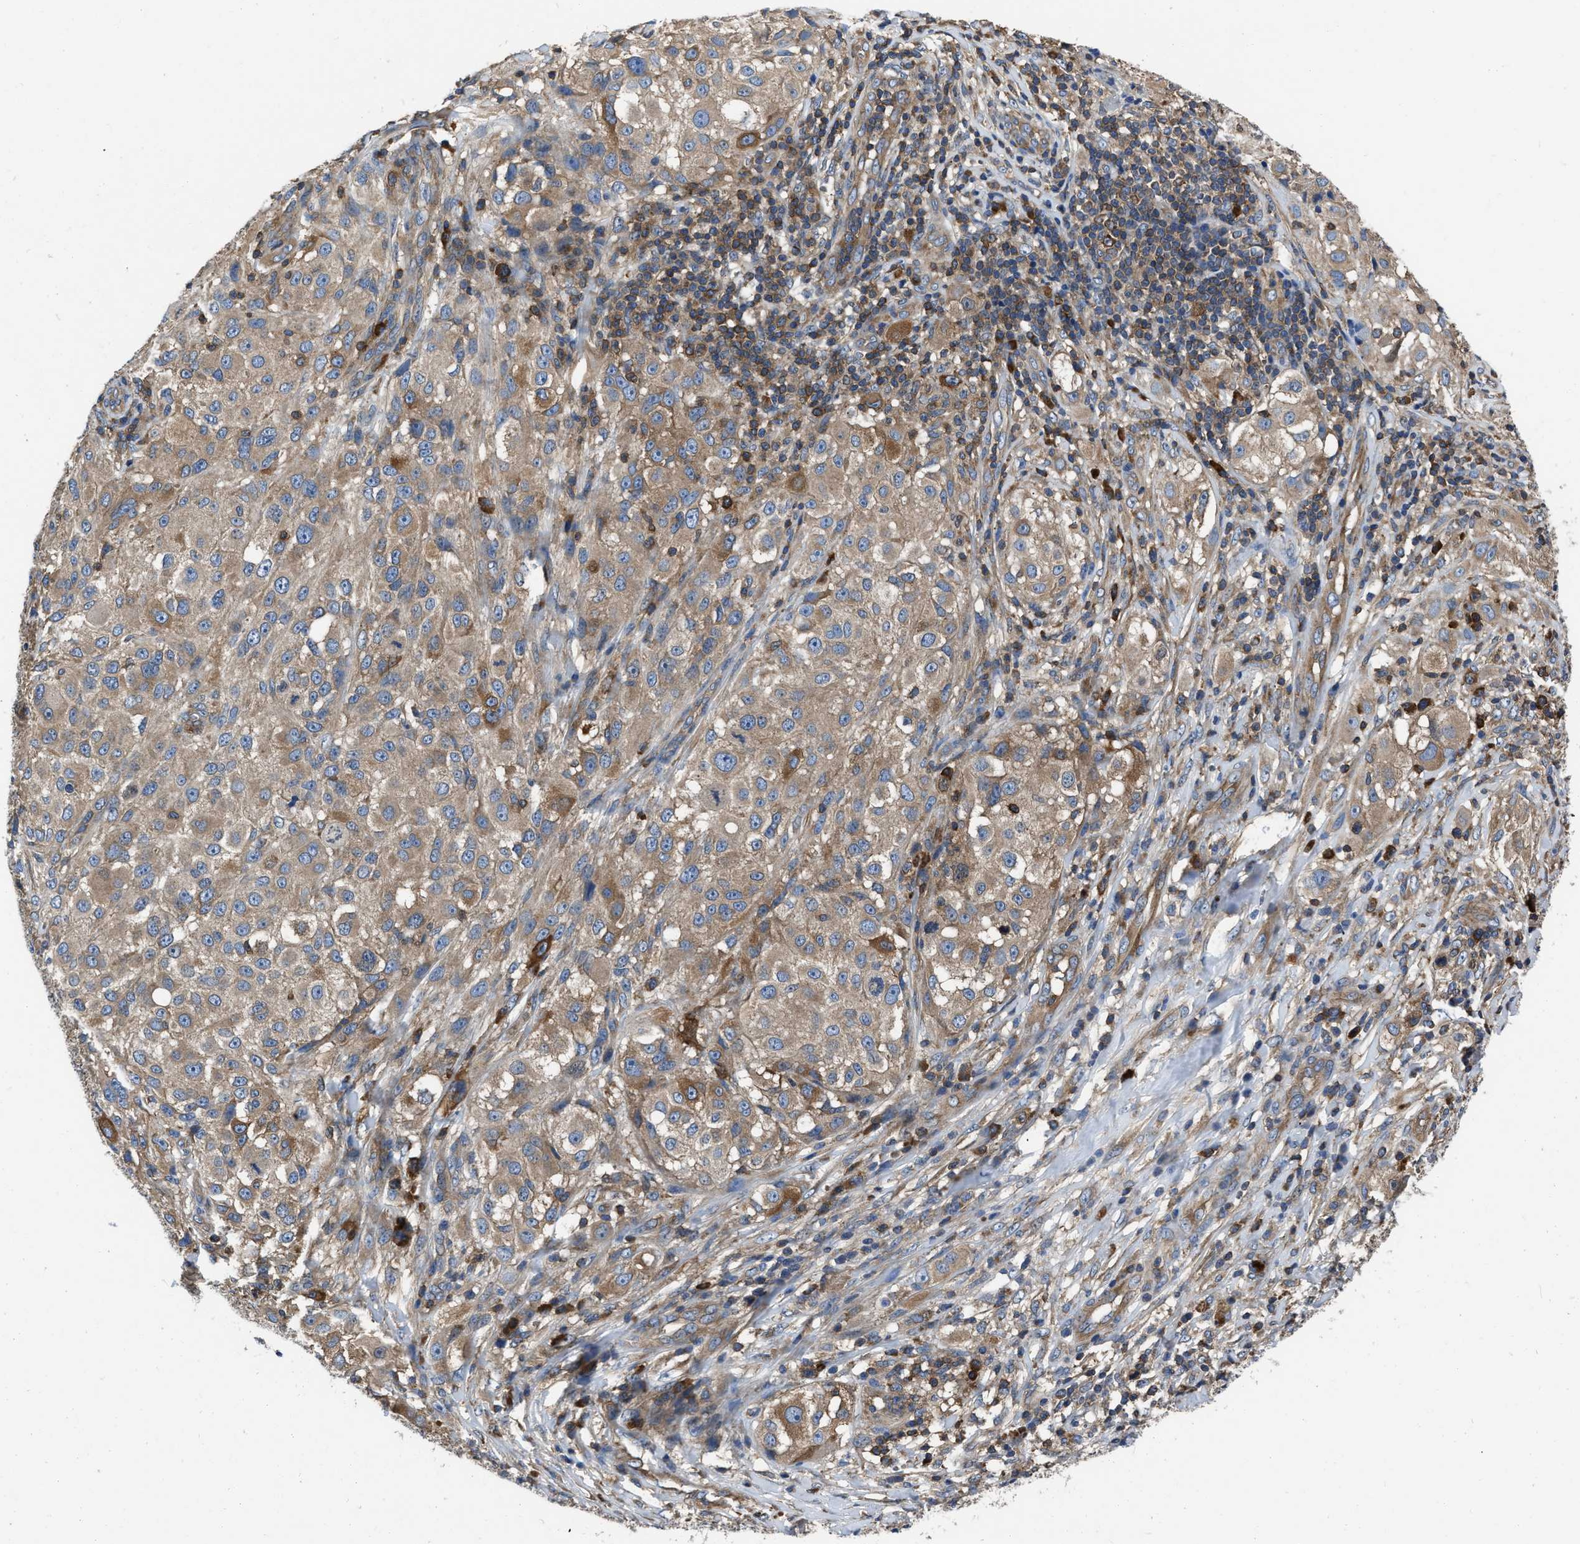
{"staining": {"intensity": "moderate", "quantity": ">75%", "location": "cytoplasmic/membranous"}, "tissue": "melanoma", "cell_type": "Tumor cells", "image_type": "cancer", "snomed": [{"axis": "morphology", "description": "Necrosis, NOS"}, {"axis": "morphology", "description": "Malignant melanoma, NOS"}, {"axis": "topography", "description": "Skin"}], "caption": "High-magnification brightfield microscopy of malignant melanoma stained with DAB (brown) and counterstained with hematoxylin (blue). tumor cells exhibit moderate cytoplasmic/membranous expression is present in about>75% of cells. (DAB = brown stain, brightfield microscopy at high magnification).", "gene": "YARS1", "patient": {"sex": "female", "age": 87}}